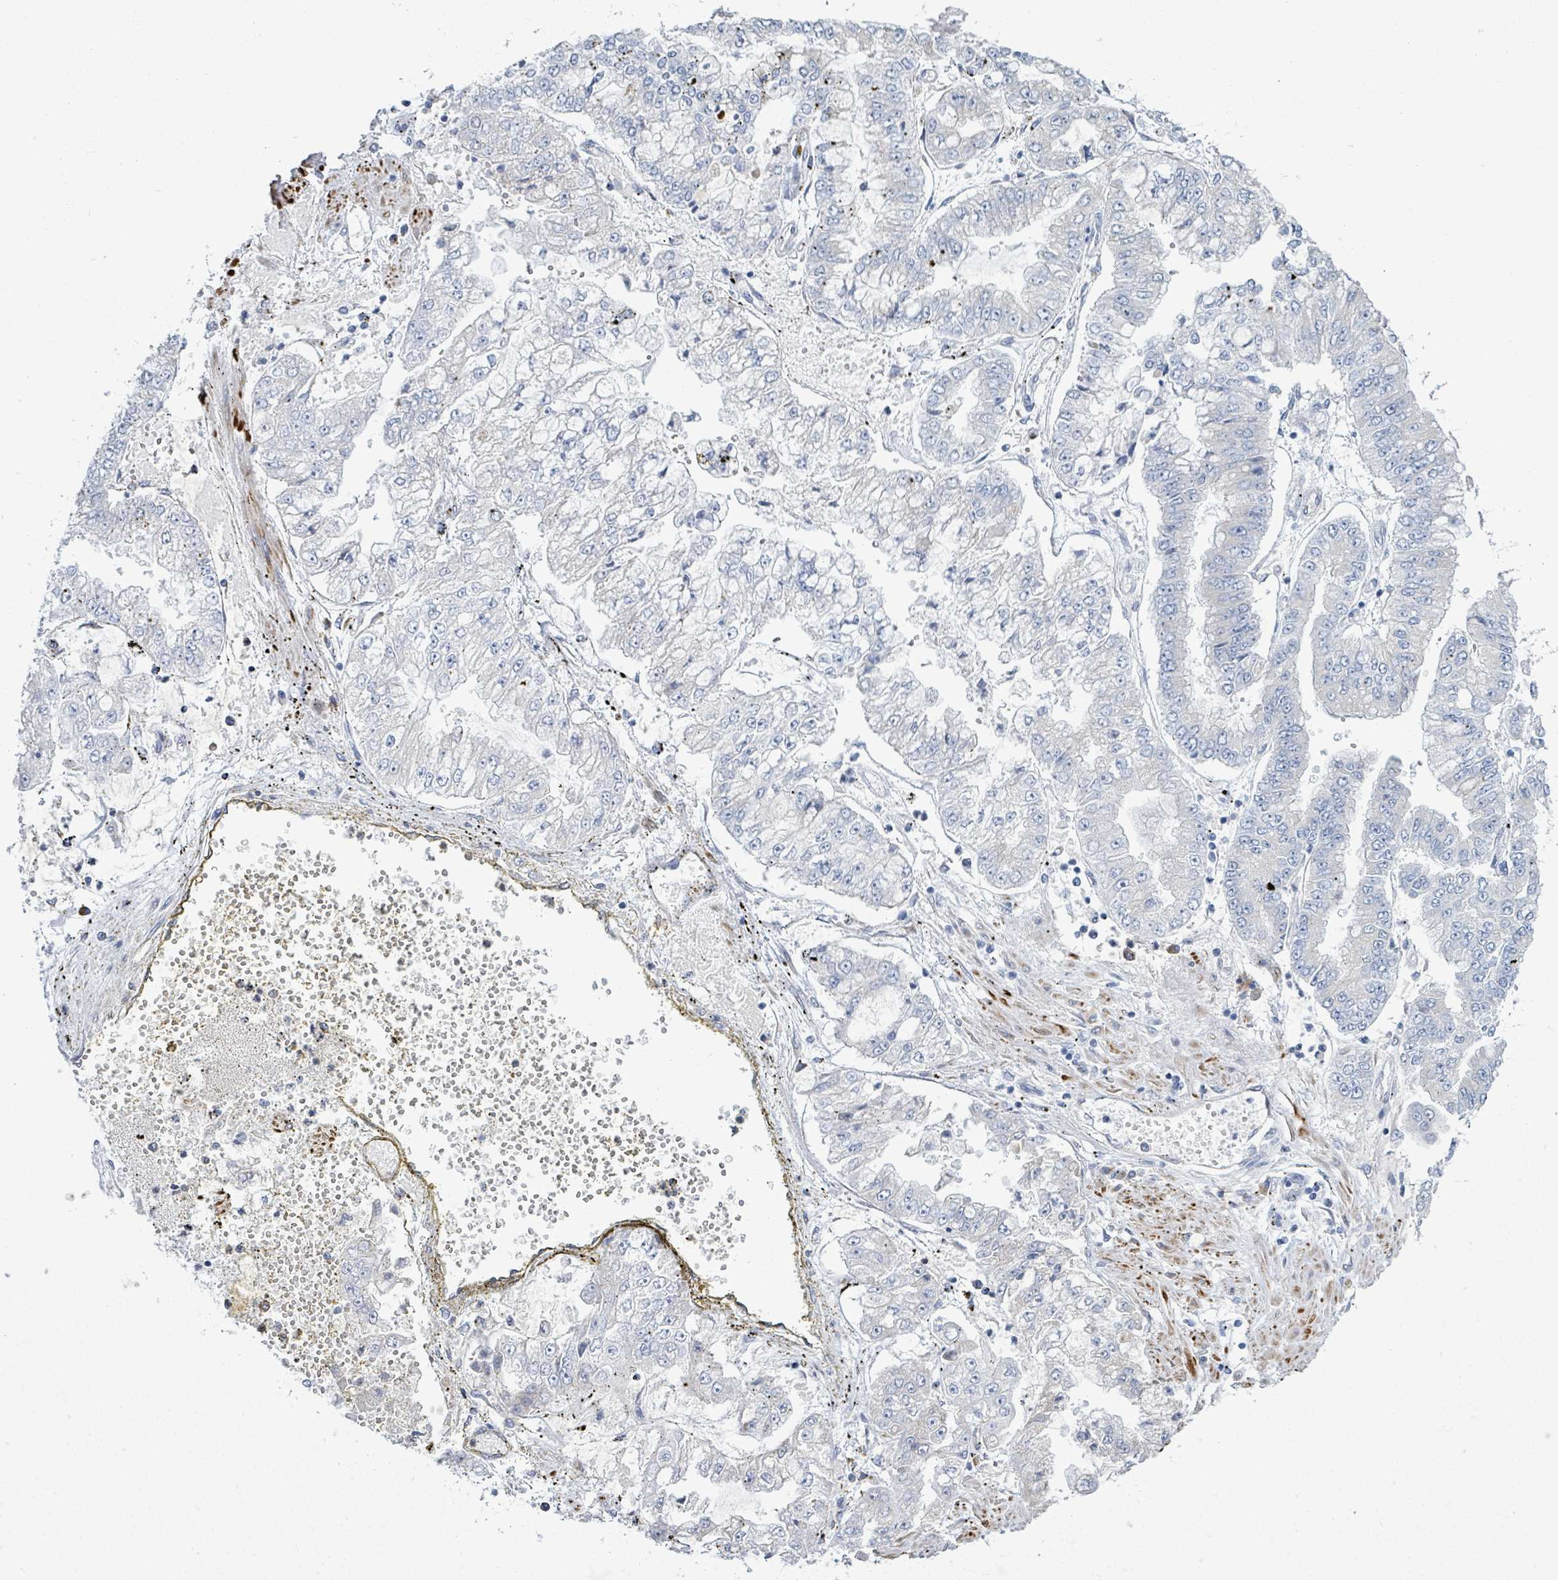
{"staining": {"intensity": "negative", "quantity": "none", "location": "none"}, "tissue": "stomach cancer", "cell_type": "Tumor cells", "image_type": "cancer", "snomed": [{"axis": "morphology", "description": "Adenocarcinoma, NOS"}, {"axis": "topography", "description": "Stomach"}], "caption": "Immunohistochemistry of human stomach cancer (adenocarcinoma) exhibits no expression in tumor cells.", "gene": "SIRPB1", "patient": {"sex": "male", "age": 76}}